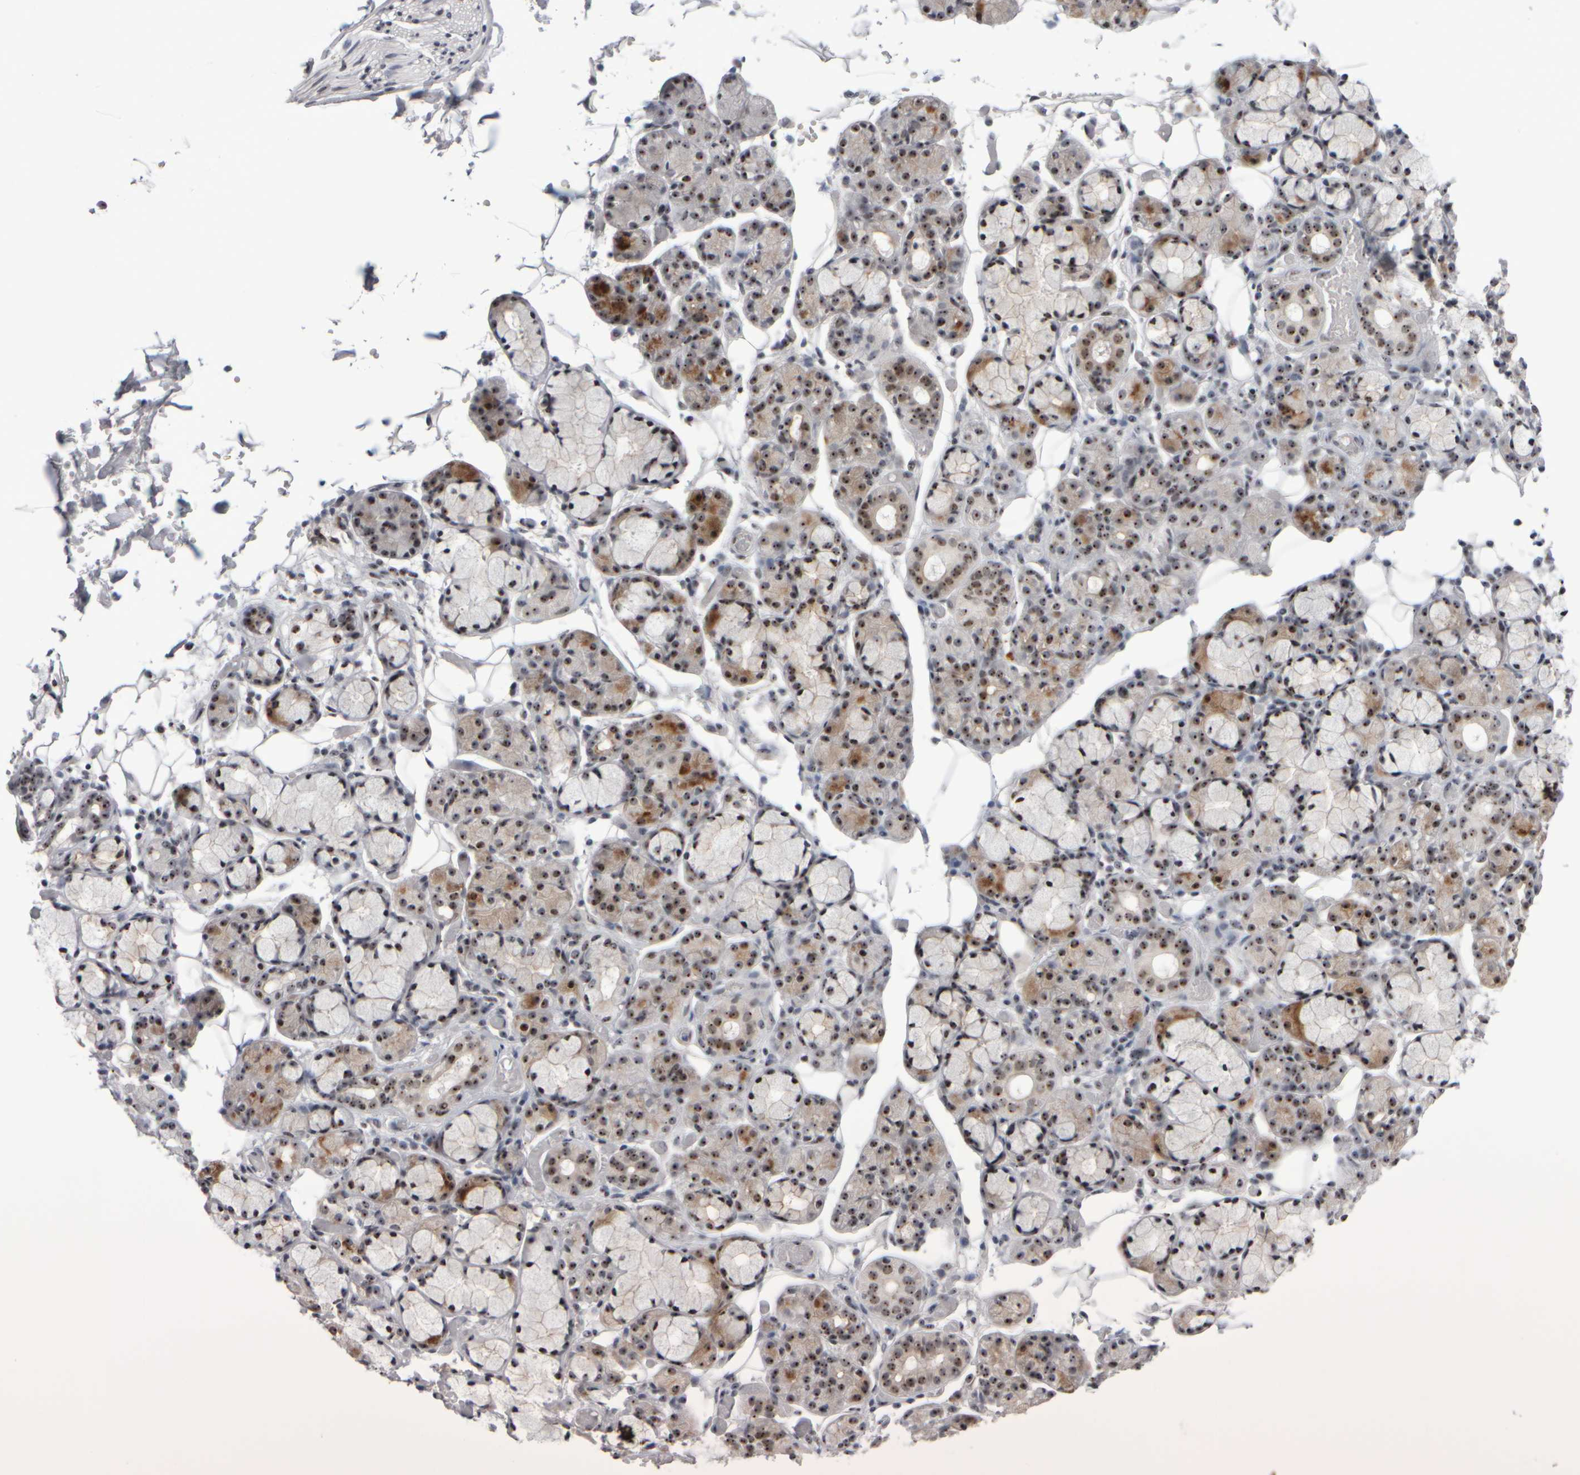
{"staining": {"intensity": "moderate", "quantity": ">75%", "location": "cytoplasmic/membranous,nuclear"}, "tissue": "salivary gland", "cell_type": "Glandular cells", "image_type": "normal", "snomed": [{"axis": "morphology", "description": "Normal tissue, NOS"}, {"axis": "topography", "description": "Salivary gland"}], "caption": "The image exhibits immunohistochemical staining of normal salivary gland. There is moderate cytoplasmic/membranous,nuclear positivity is present in approximately >75% of glandular cells. (DAB (3,3'-diaminobenzidine) = brown stain, brightfield microscopy at high magnification).", "gene": "SURF6", "patient": {"sex": "male", "age": 63}}